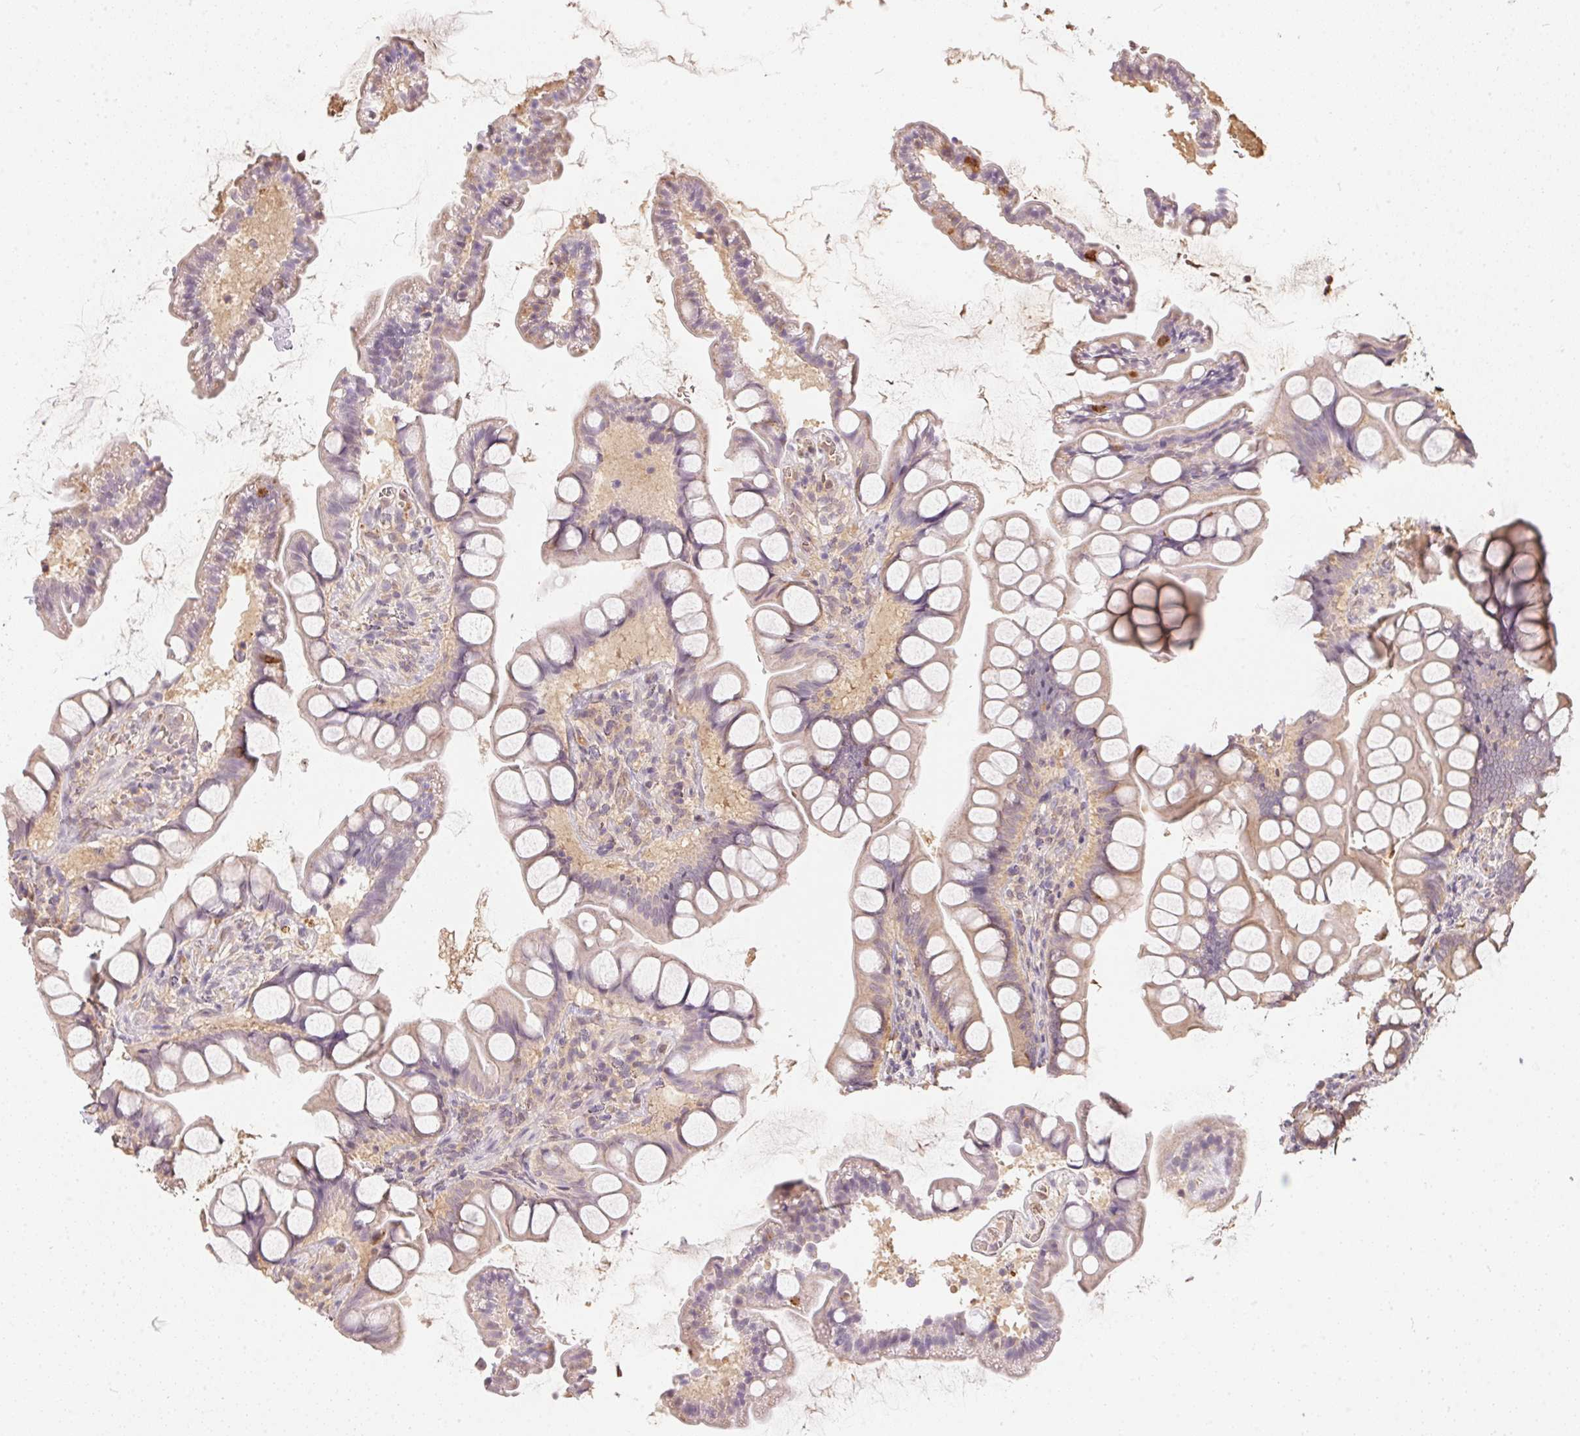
{"staining": {"intensity": "moderate", "quantity": "<25%", "location": "cytoplasmic/membranous"}, "tissue": "small intestine", "cell_type": "Glandular cells", "image_type": "normal", "snomed": [{"axis": "morphology", "description": "Normal tissue, NOS"}, {"axis": "topography", "description": "Small intestine"}], "caption": "IHC micrograph of normal small intestine: small intestine stained using immunohistochemistry shows low levels of moderate protein expression localized specifically in the cytoplasmic/membranous of glandular cells, appearing as a cytoplasmic/membranous brown color.", "gene": "BLMH", "patient": {"sex": "male", "age": 70}}